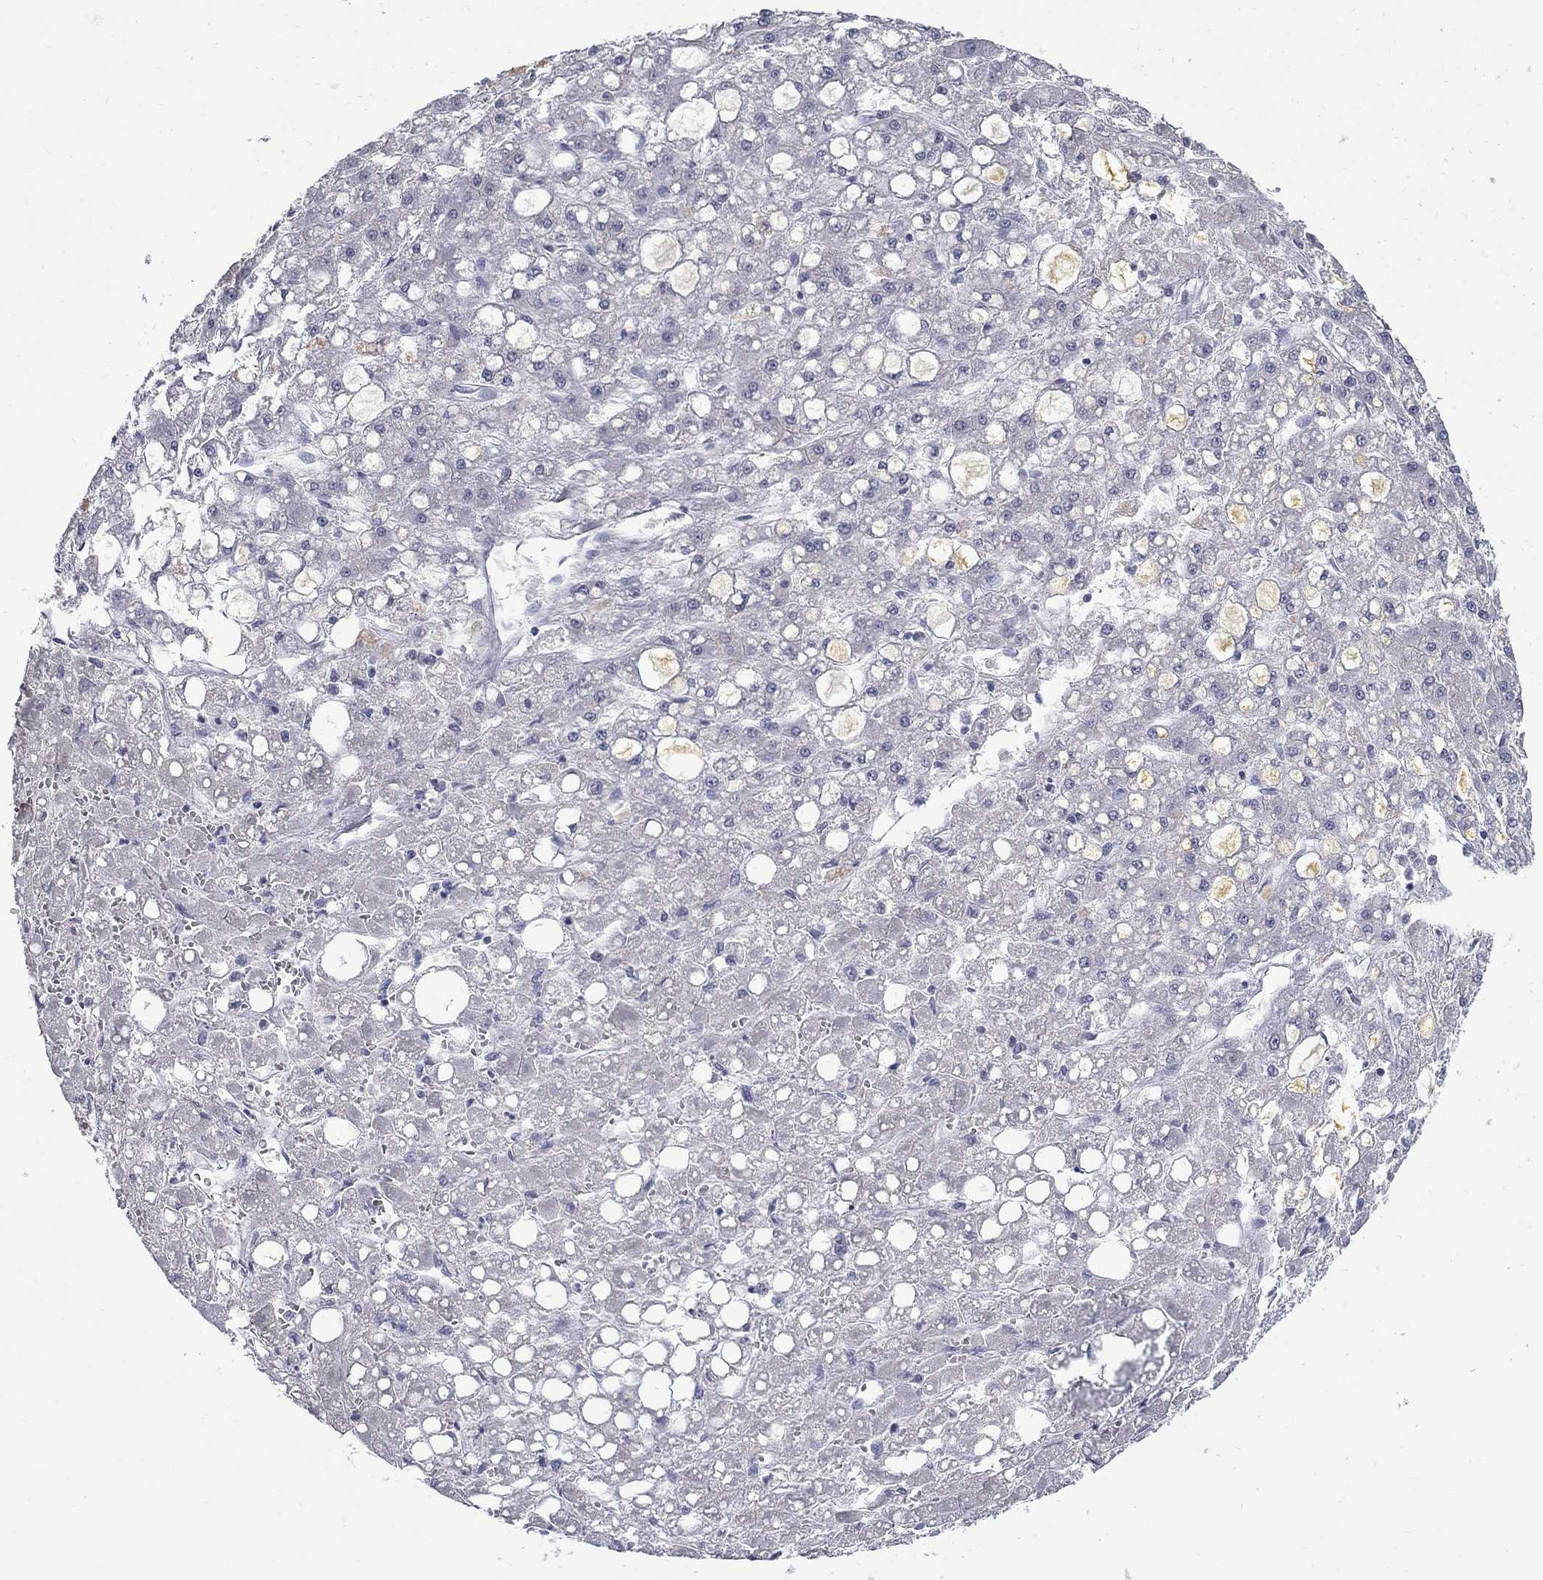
{"staining": {"intensity": "negative", "quantity": "none", "location": "none"}, "tissue": "liver cancer", "cell_type": "Tumor cells", "image_type": "cancer", "snomed": [{"axis": "morphology", "description": "Carcinoma, Hepatocellular, NOS"}, {"axis": "topography", "description": "Liver"}], "caption": "Immunohistochemistry (IHC) image of hepatocellular carcinoma (liver) stained for a protein (brown), which reveals no staining in tumor cells.", "gene": "PTH1R", "patient": {"sex": "male", "age": 67}}